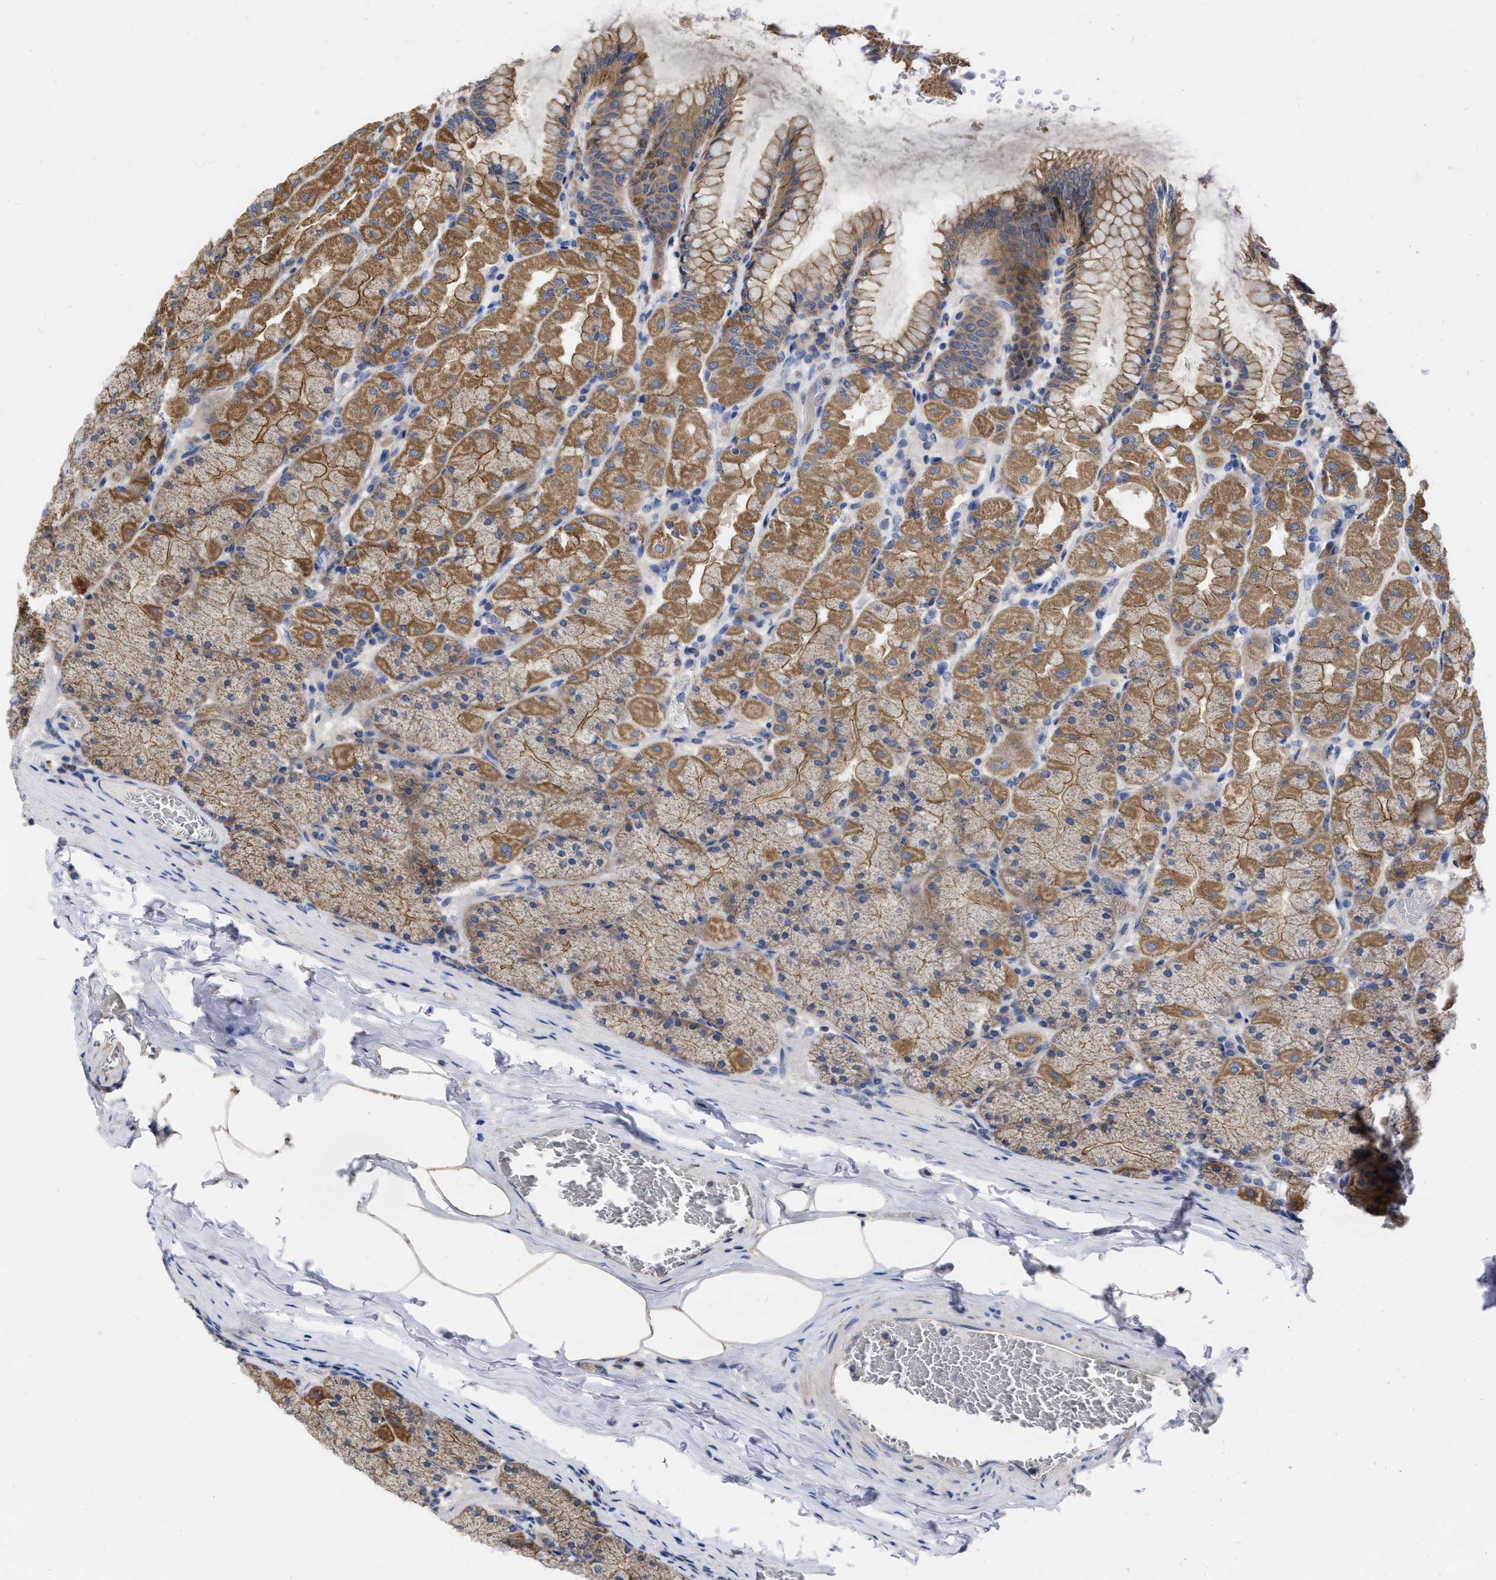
{"staining": {"intensity": "moderate", "quantity": ">75%", "location": "cytoplasmic/membranous"}, "tissue": "stomach", "cell_type": "Glandular cells", "image_type": "normal", "snomed": [{"axis": "morphology", "description": "Normal tissue, NOS"}, {"axis": "topography", "description": "Stomach, upper"}], "caption": "Unremarkable stomach shows moderate cytoplasmic/membranous expression in approximately >75% of glandular cells.", "gene": "CDKN2C", "patient": {"sex": "female", "age": 56}}